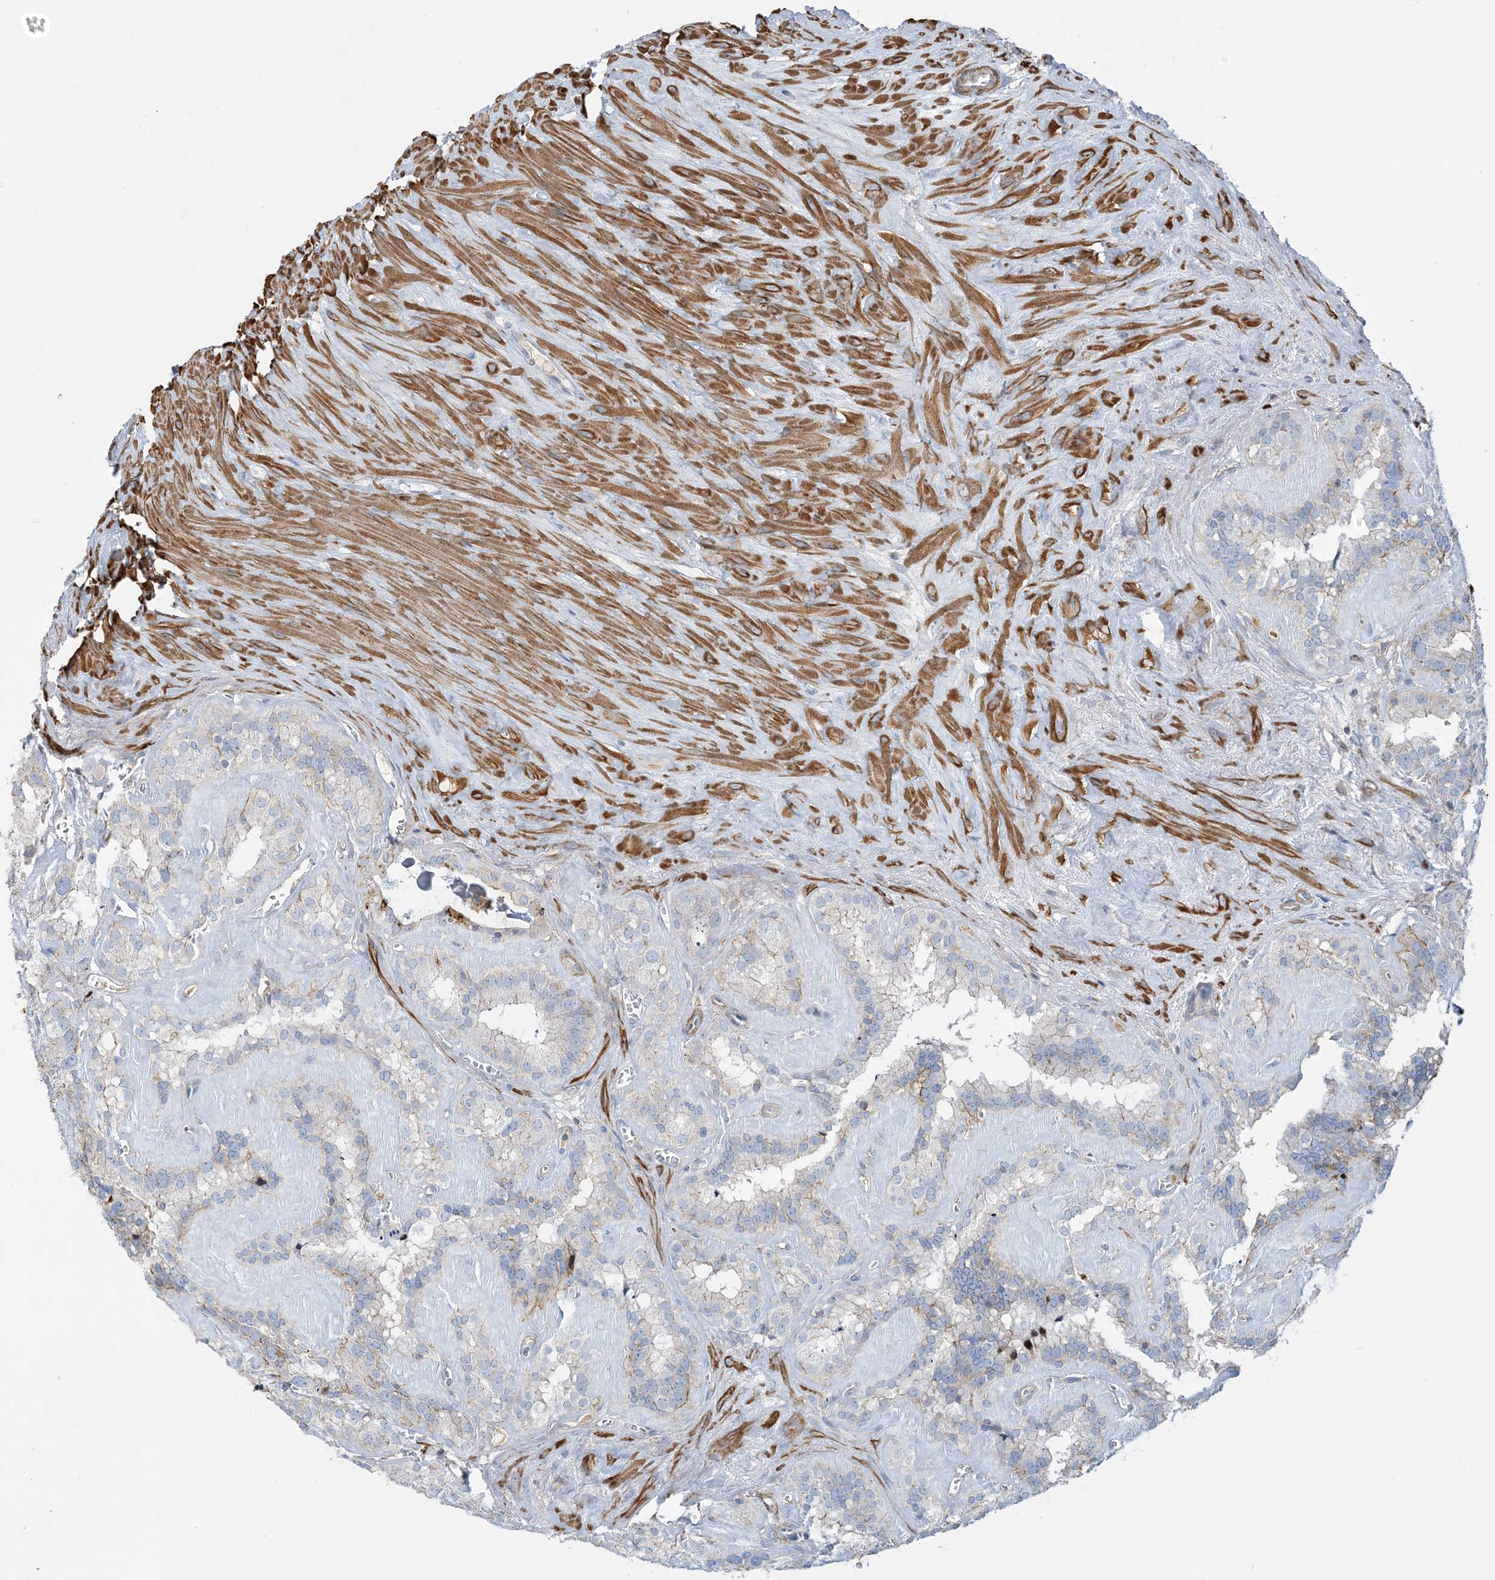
{"staining": {"intensity": "weak", "quantity": "<25%", "location": "cytoplasmic/membranous"}, "tissue": "seminal vesicle", "cell_type": "Glandular cells", "image_type": "normal", "snomed": [{"axis": "morphology", "description": "Normal tissue, NOS"}, {"axis": "topography", "description": "Prostate"}, {"axis": "topography", "description": "Seminal veicle"}], "caption": "A histopathology image of human seminal vesicle is negative for staining in glandular cells. The staining was performed using DAB (3,3'-diaminobenzidine) to visualize the protein expression in brown, while the nuclei were stained in blue with hematoxylin (Magnification: 20x).", "gene": "GTF3C2", "patient": {"sex": "male", "age": 59}}